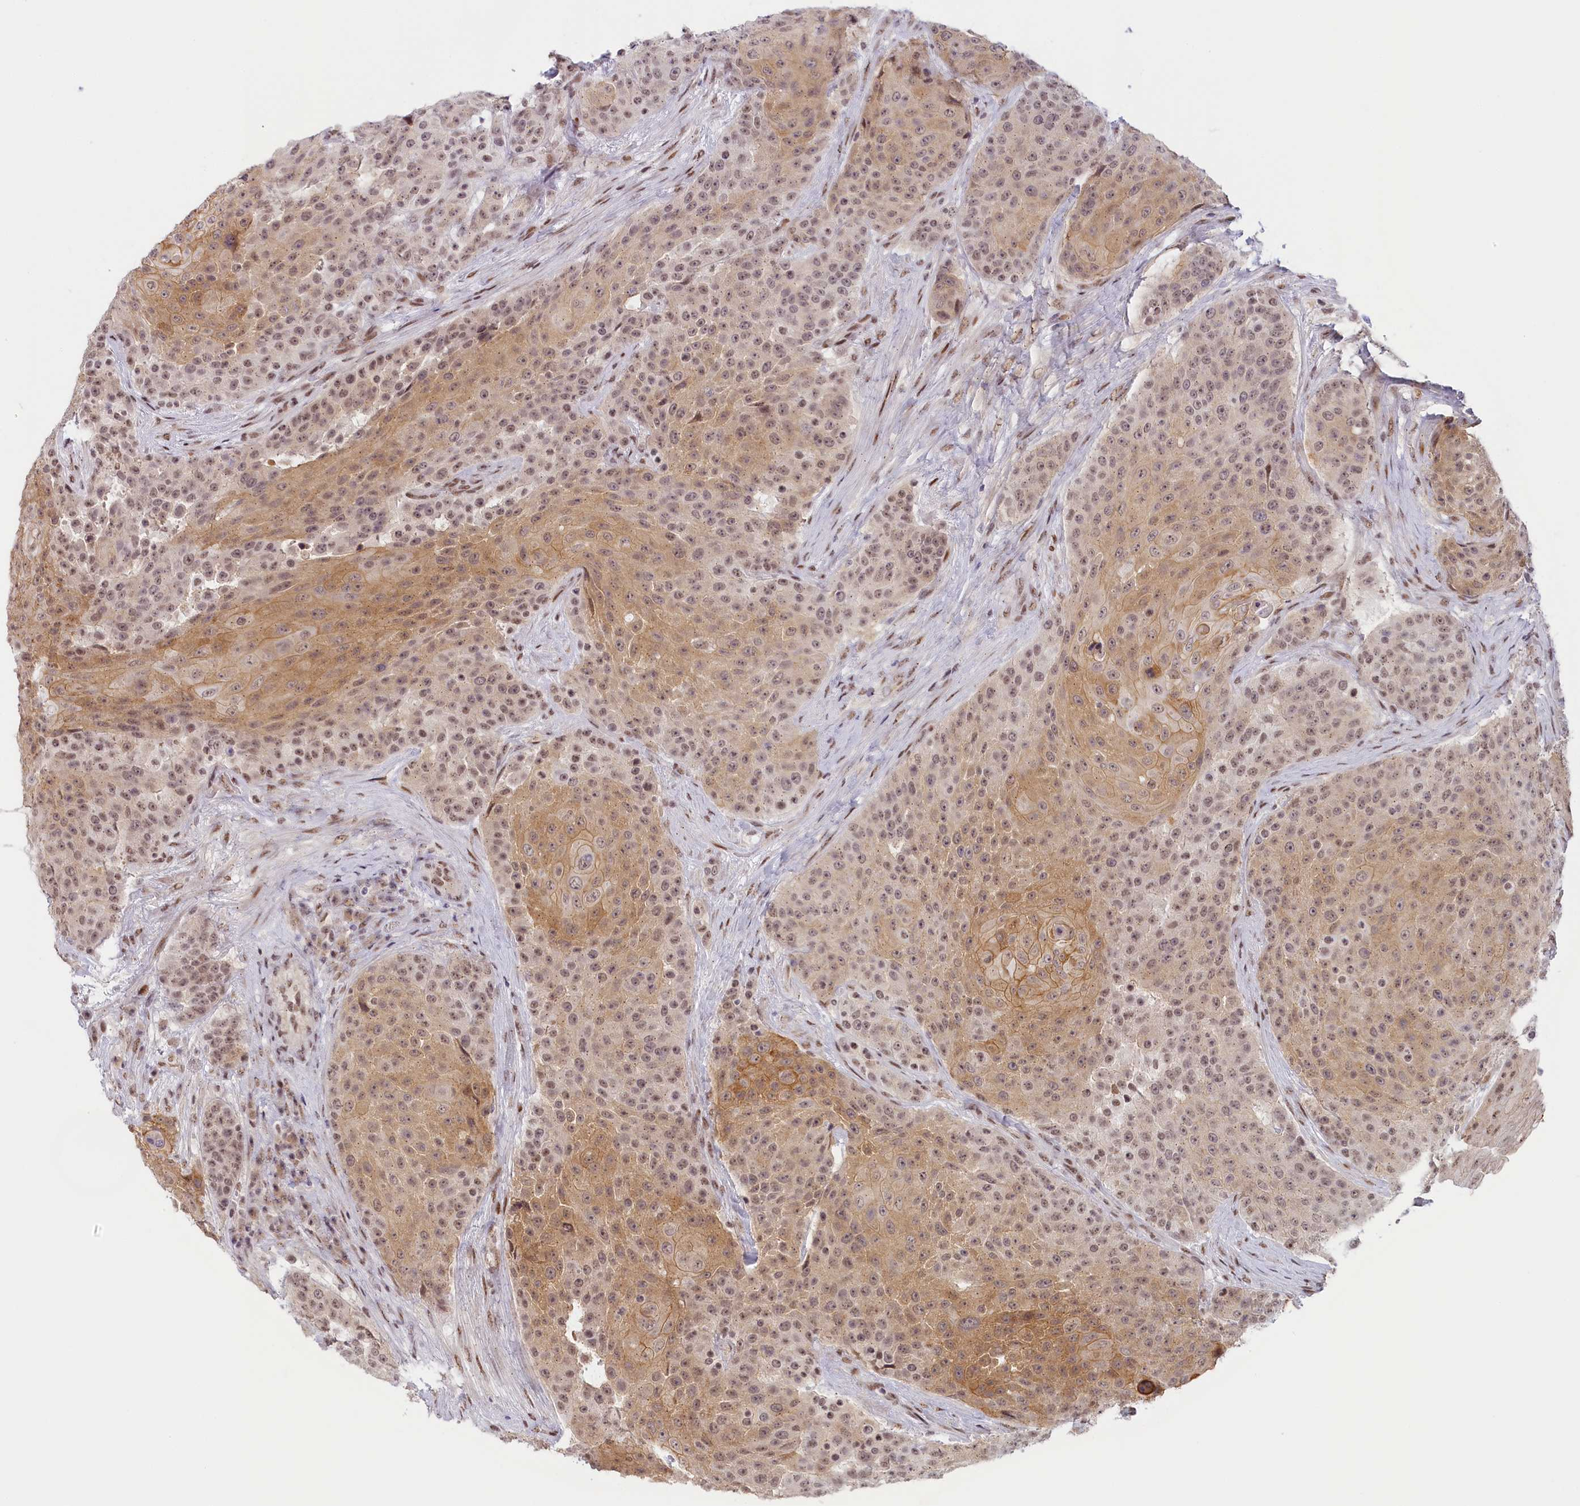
{"staining": {"intensity": "moderate", "quantity": ">75%", "location": "cytoplasmic/membranous,nuclear"}, "tissue": "urothelial cancer", "cell_type": "Tumor cells", "image_type": "cancer", "snomed": [{"axis": "morphology", "description": "Urothelial carcinoma, High grade"}, {"axis": "topography", "description": "Urinary bladder"}], "caption": "A brown stain highlights moderate cytoplasmic/membranous and nuclear staining of a protein in urothelial cancer tumor cells.", "gene": "SEC31B", "patient": {"sex": "female", "age": 63}}